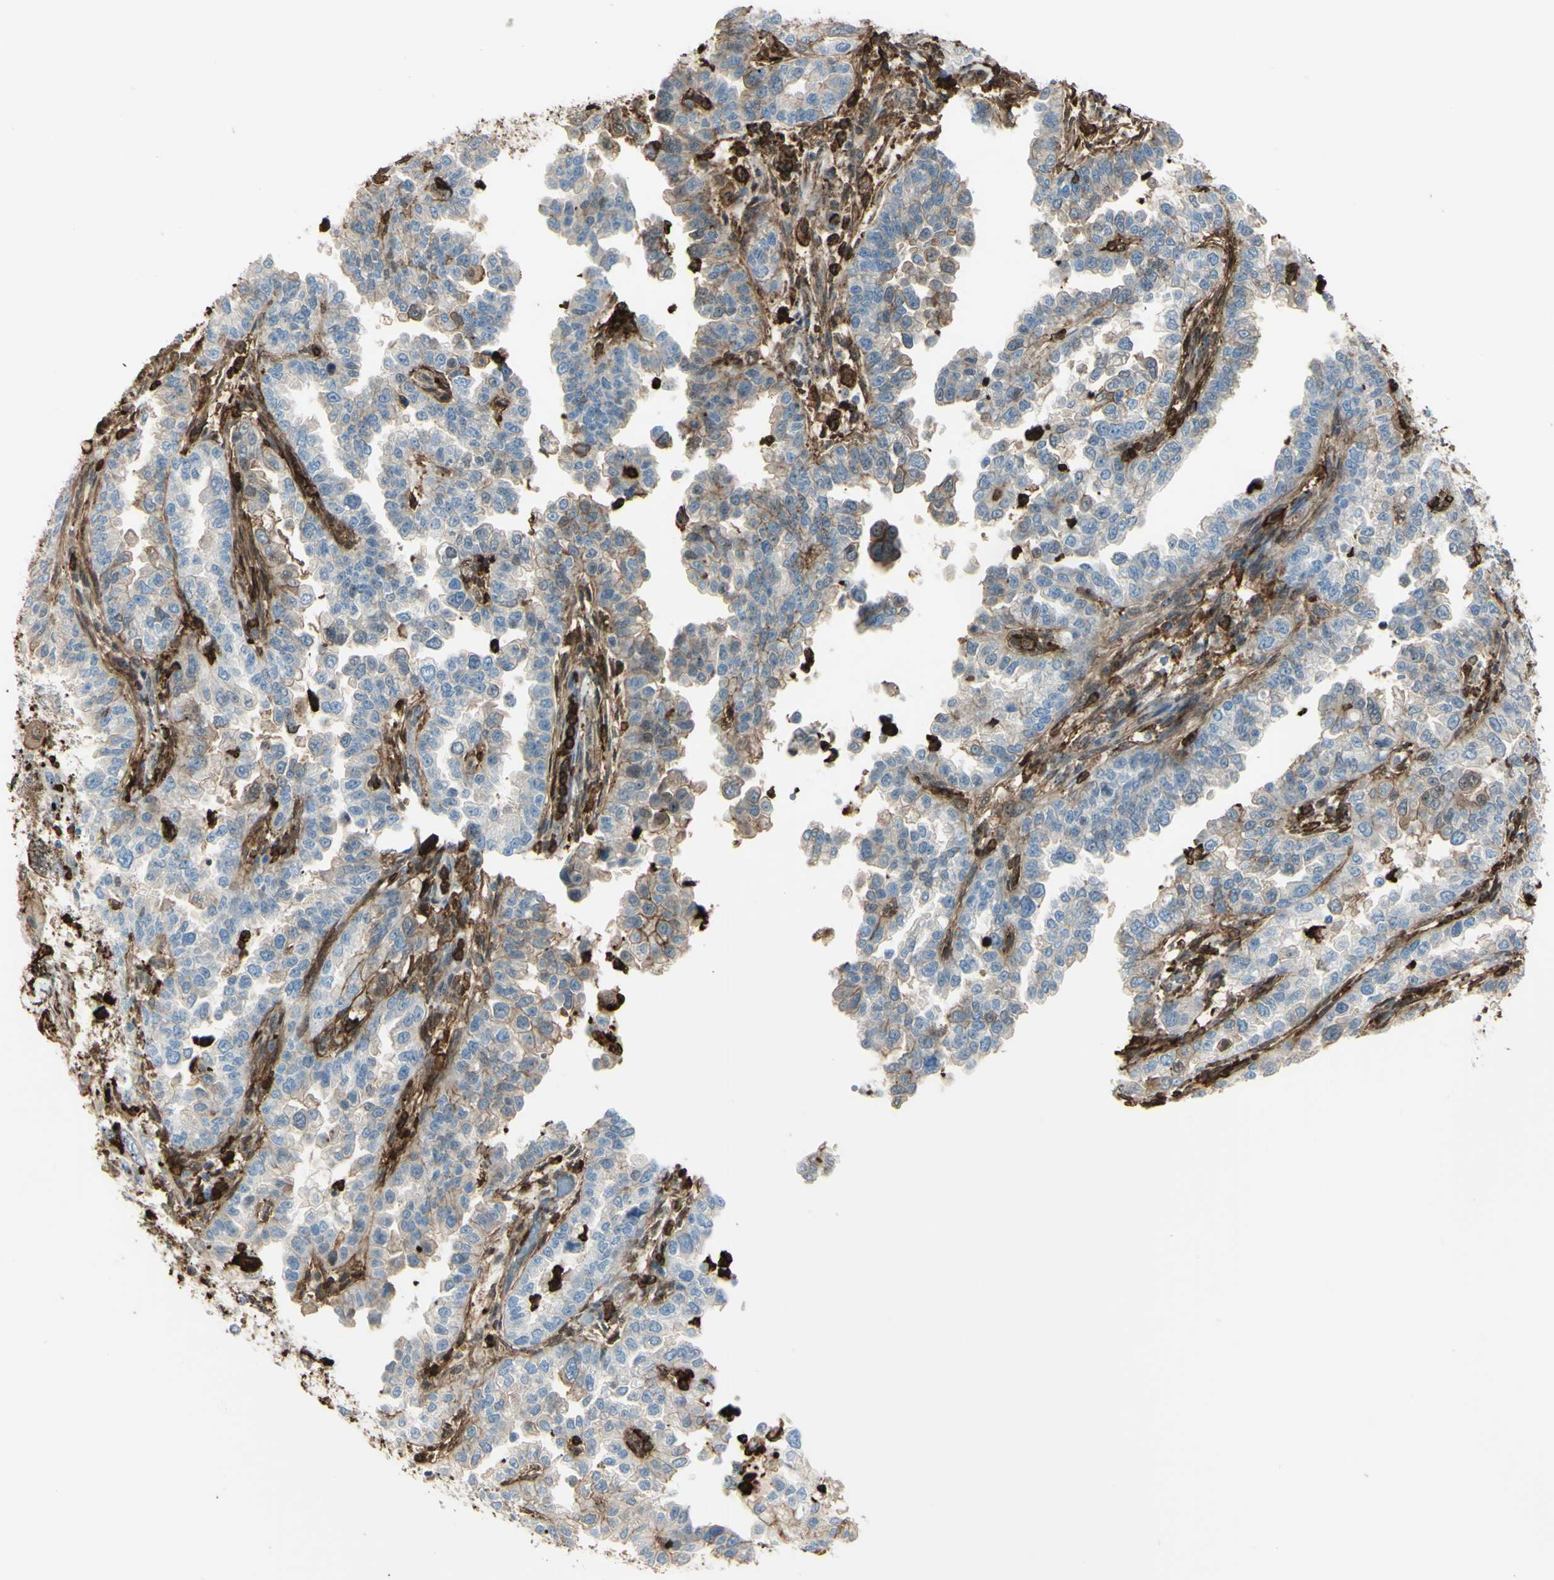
{"staining": {"intensity": "weak", "quantity": "25%-75%", "location": "cytoplasmic/membranous"}, "tissue": "endometrial cancer", "cell_type": "Tumor cells", "image_type": "cancer", "snomed": [{"axis": "morphology", "description": "Adenocarcinoma, NOS"}, {"axis": "topography", "description": "Endometrium"}], "caption": "Human endometrial adenocarcinoma stained with a brown dye shows weak cytoplasmic/membranous positive expression in about 25%-75% of tumor cells.", "gene": "GSN", "patient": {"sex": "female", "age": 85}}